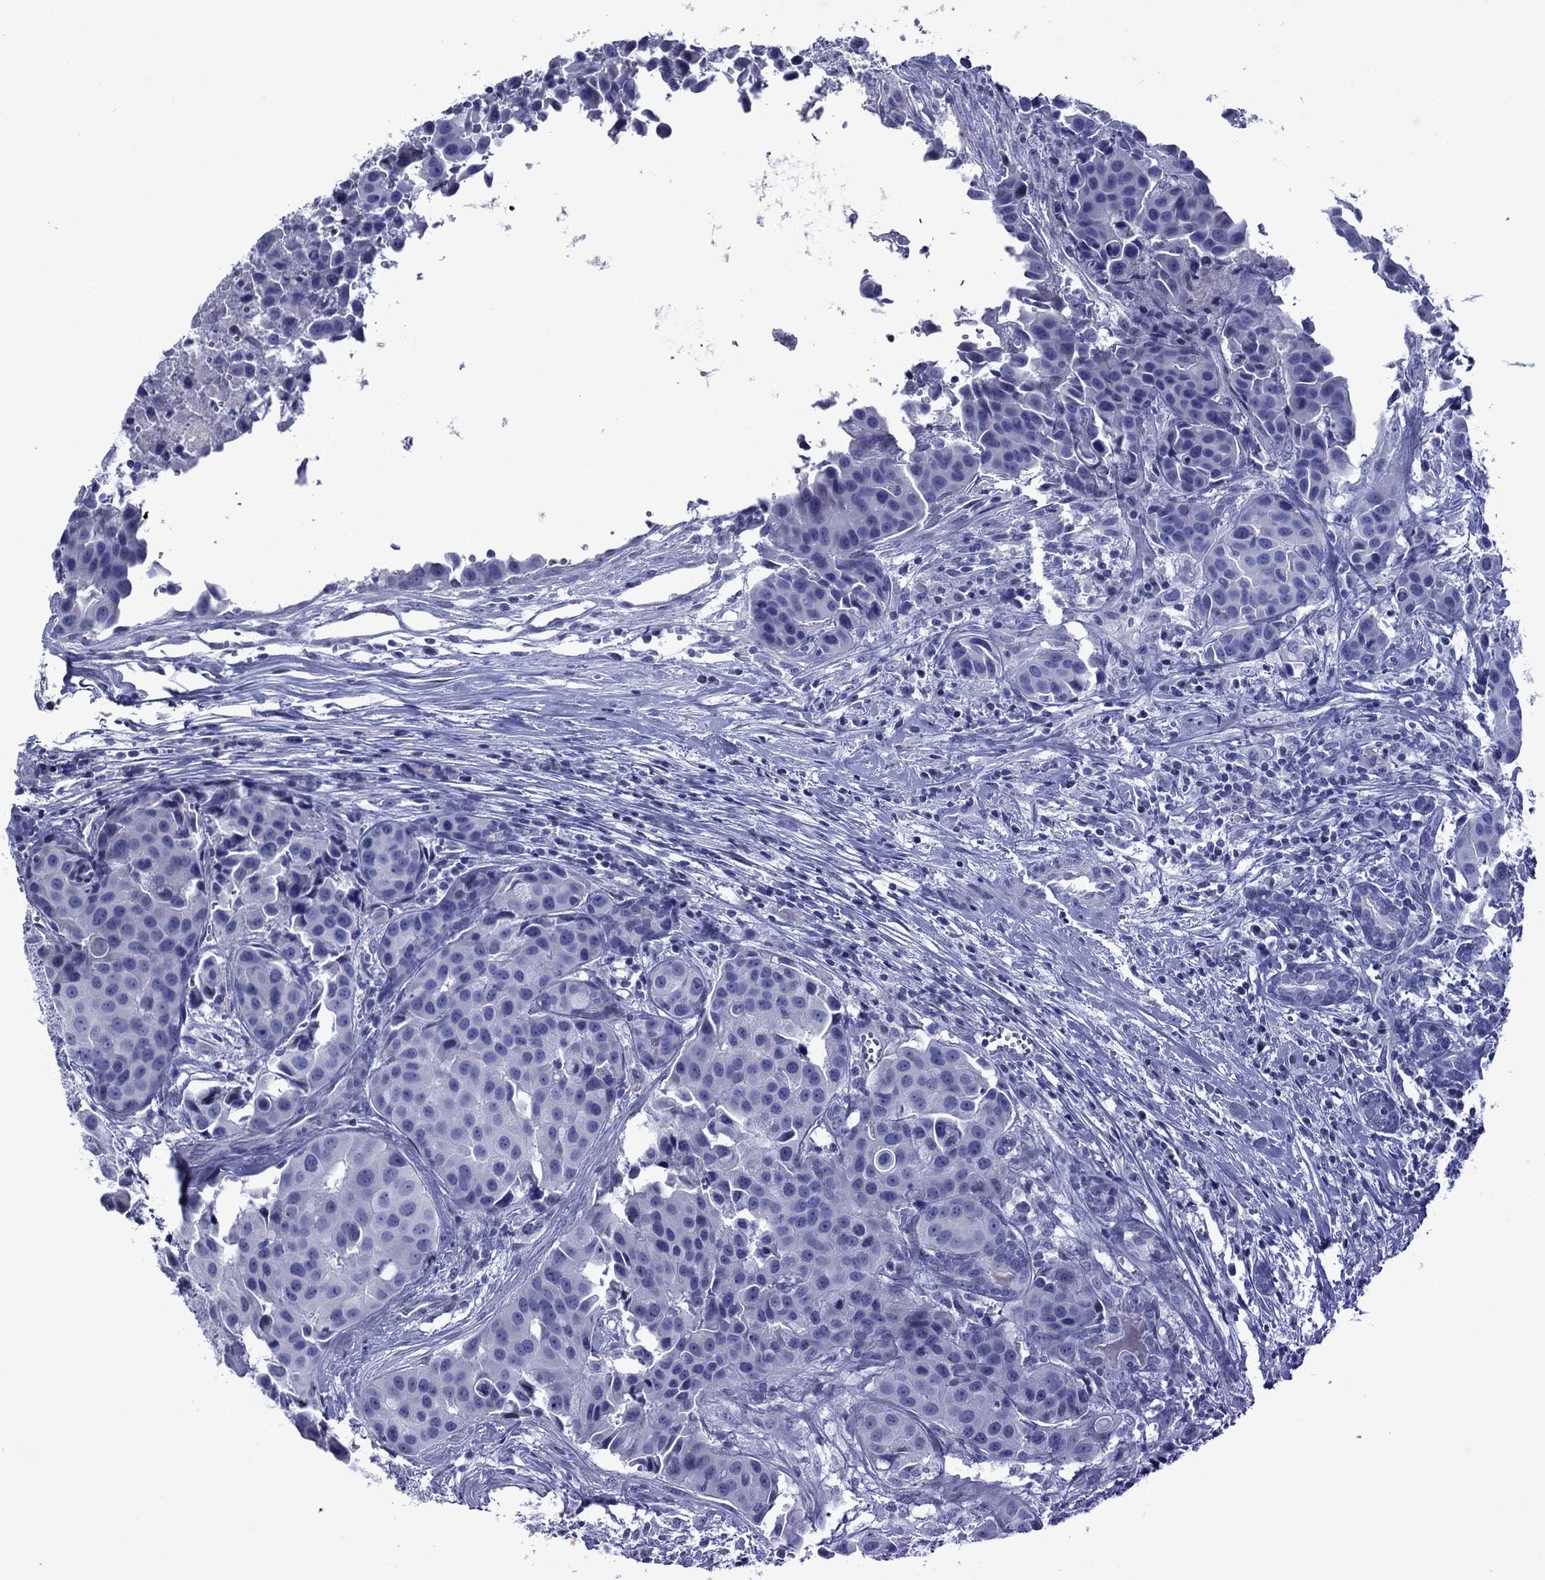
{"staining": {"intensity": "negative", "quantity": "none", "location": "none"}, "tissue": "head and neck cancer", "cell_type": "Tumor cells", "image_type": "cancer", "snomed": [{"axis": "morphology", "description": "Adenocarcinoma, NOS"}, {"axis": "topography", "description": "Head-Neck"}], "caption": "Histopathology image shows no protein expression in tumor cells of head and neck cancer (adenocarcinoma) tissue.", "gene": "PIWIL1", "patient": {"sex": "male", "age": 76}}